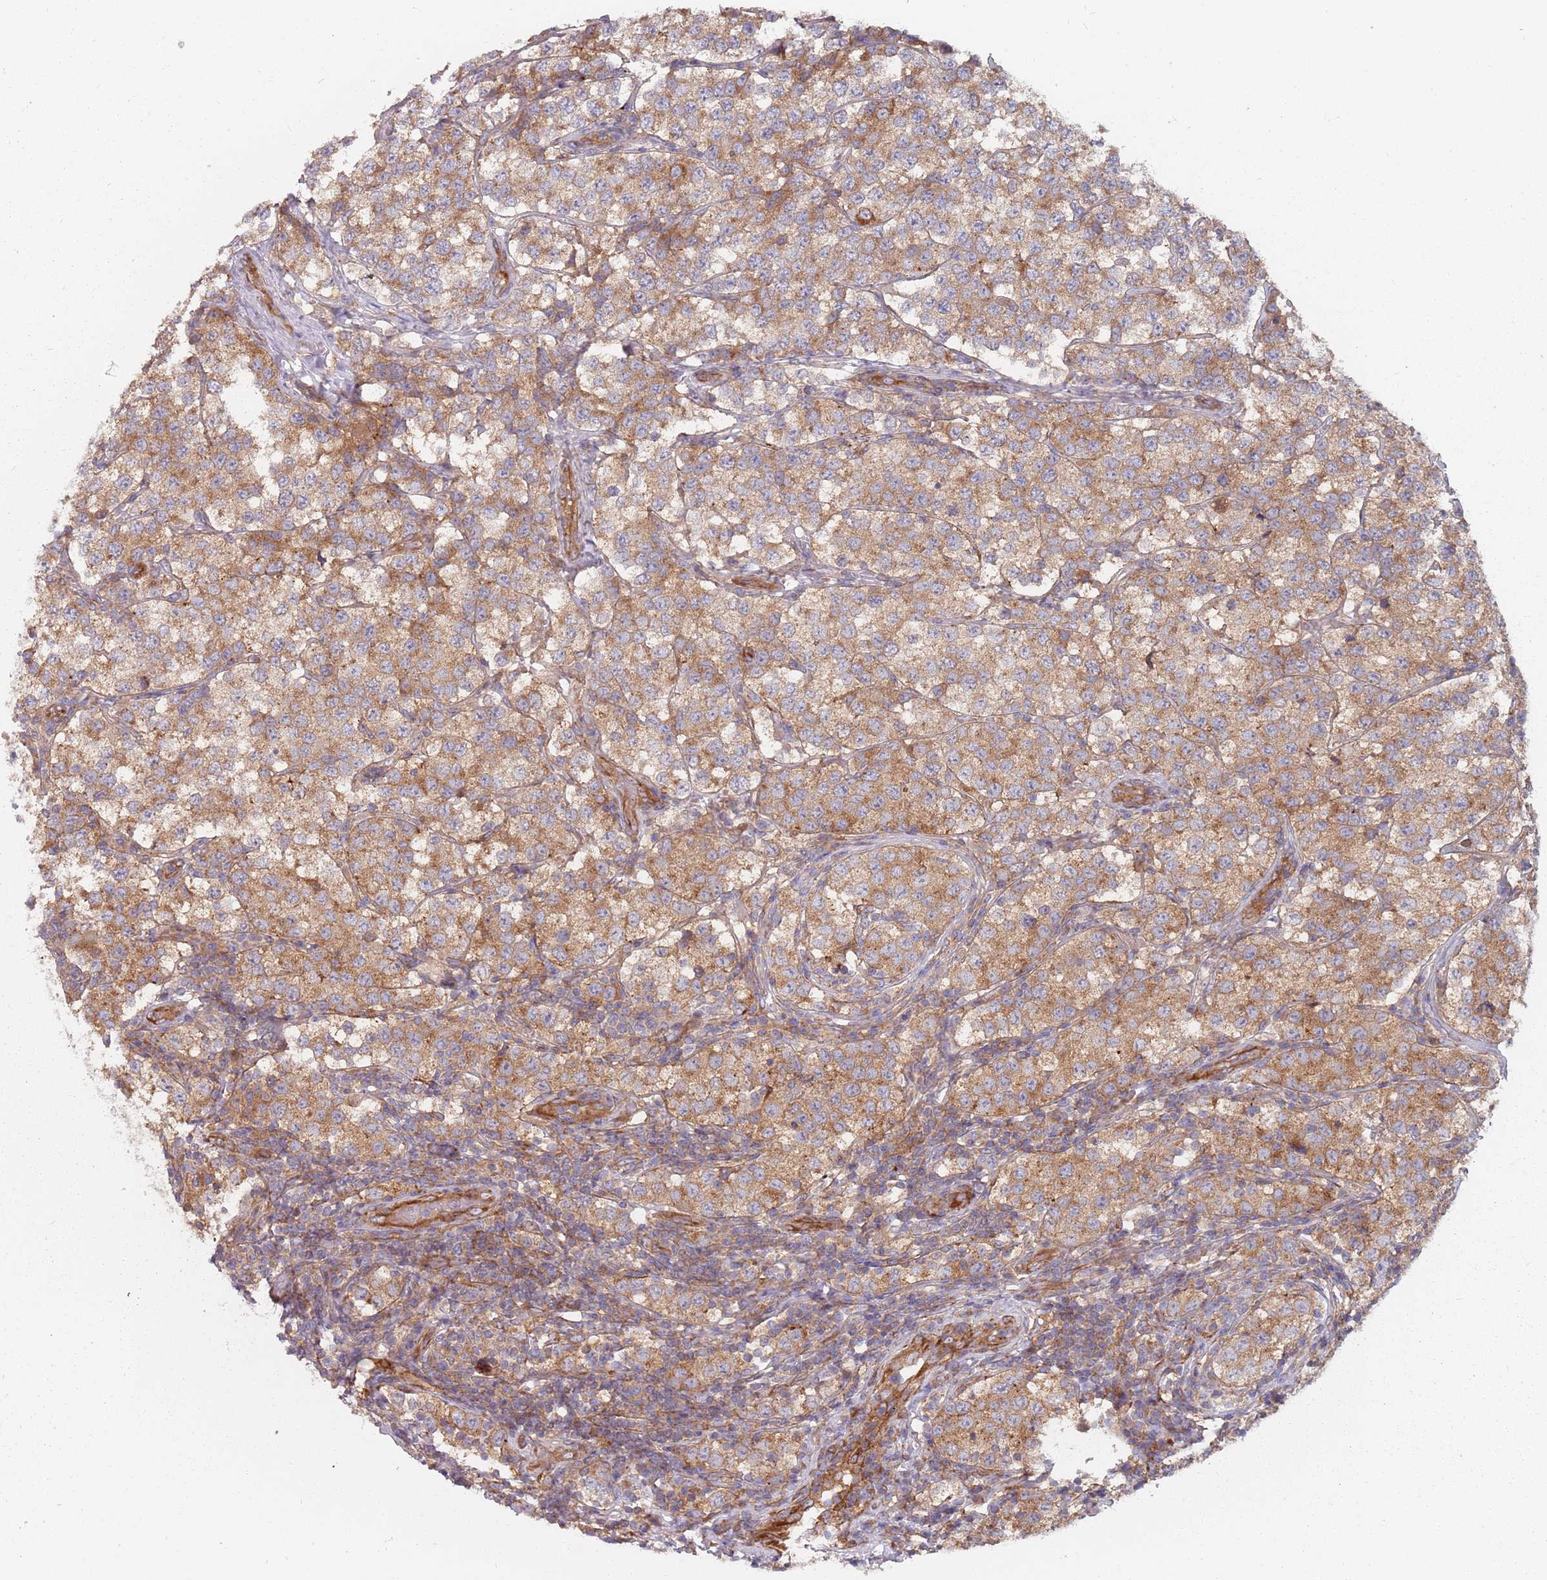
{"staining": {"intensity": "moderate", "quantity": ">75%", "location": "cytoplasmic/membranous"}, "tissue": "testis cancer", "cell_type": "Tumor cells", "image_type": "cancer", "snomed": [{"axis": "morphology", "description": "Seminoma, NOS"}, {"axis": "topography", "description": "Testis"}], "caption": "A micrograph of human testis cancer (seminoma) stained for a protein shows moderate cytoplasmic/membranous brown staining in tumor cells.", "gene": "SPDL1", "patient": {"sex": "male", "age": 34}}